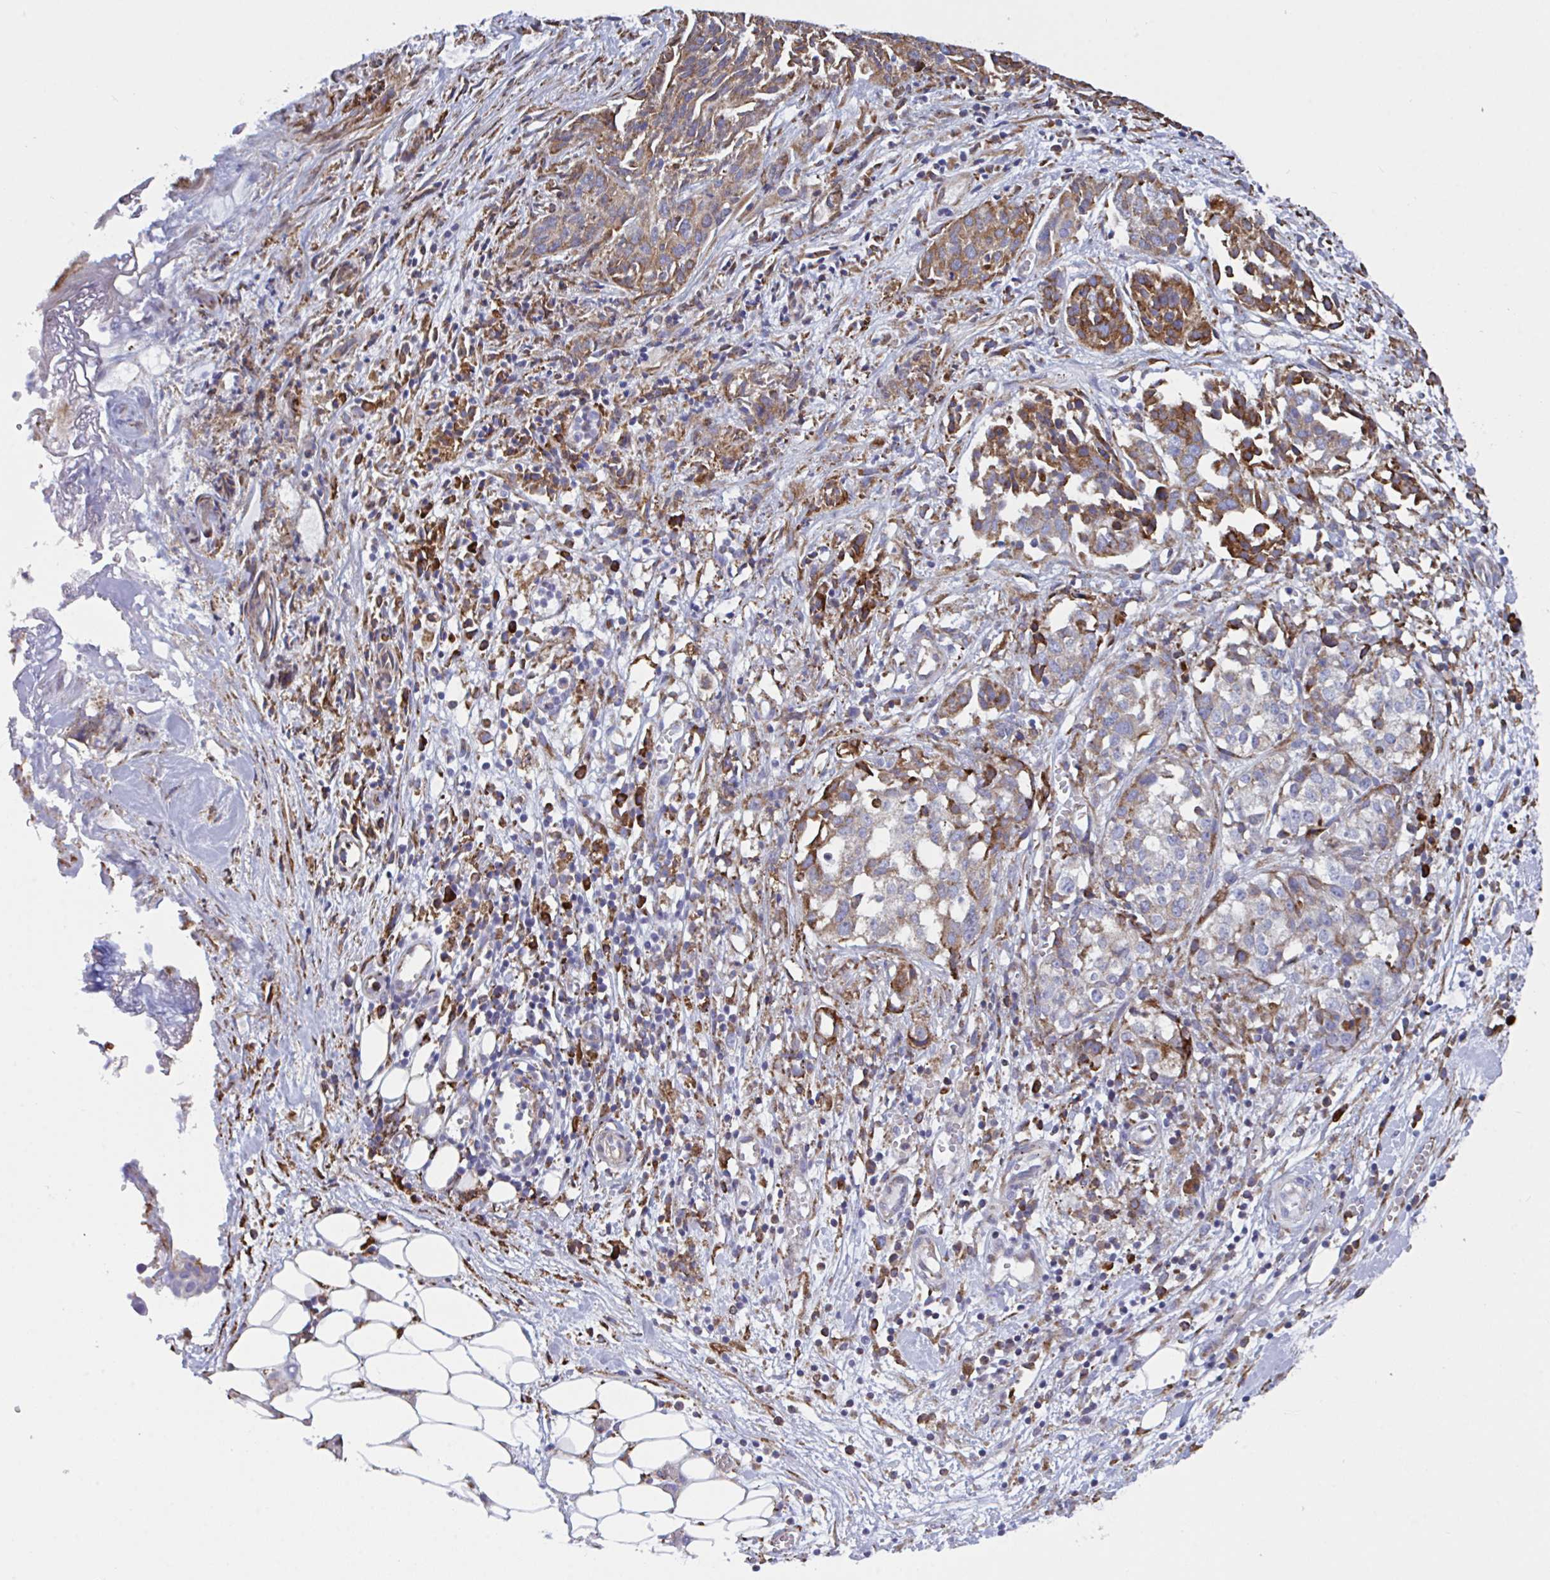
{"staining": {"intensity": "moderate", "quantity": "25%-75%", "location": "cytoplasmic/membranous"}, "tissue": "ovarian cancer", "cell_type": "Tumor cells", "image_type": "cancer", "snomed": [{"axis": "morphology", "description": "Cystadenocarcinoma, serous, NOS"}, {"axis": "topography", "description": "Soft tissue"}, {"axis": "topography", "description": "Ovary"}], "caption": "A medium amount of moderate cytoplasmic/membranous positivity is present in about 25%-75% of tumor cells in ovarian cancer (serous cystadenocarcinoma) tissue. The staining was performed using DAB to visualize the protein expression in brown, while the nuclei were stained in blue with hematoxylin (Magnification: 20x).", "gene": "PEAK3", "patient": {"sex": "female", "age": 57}}